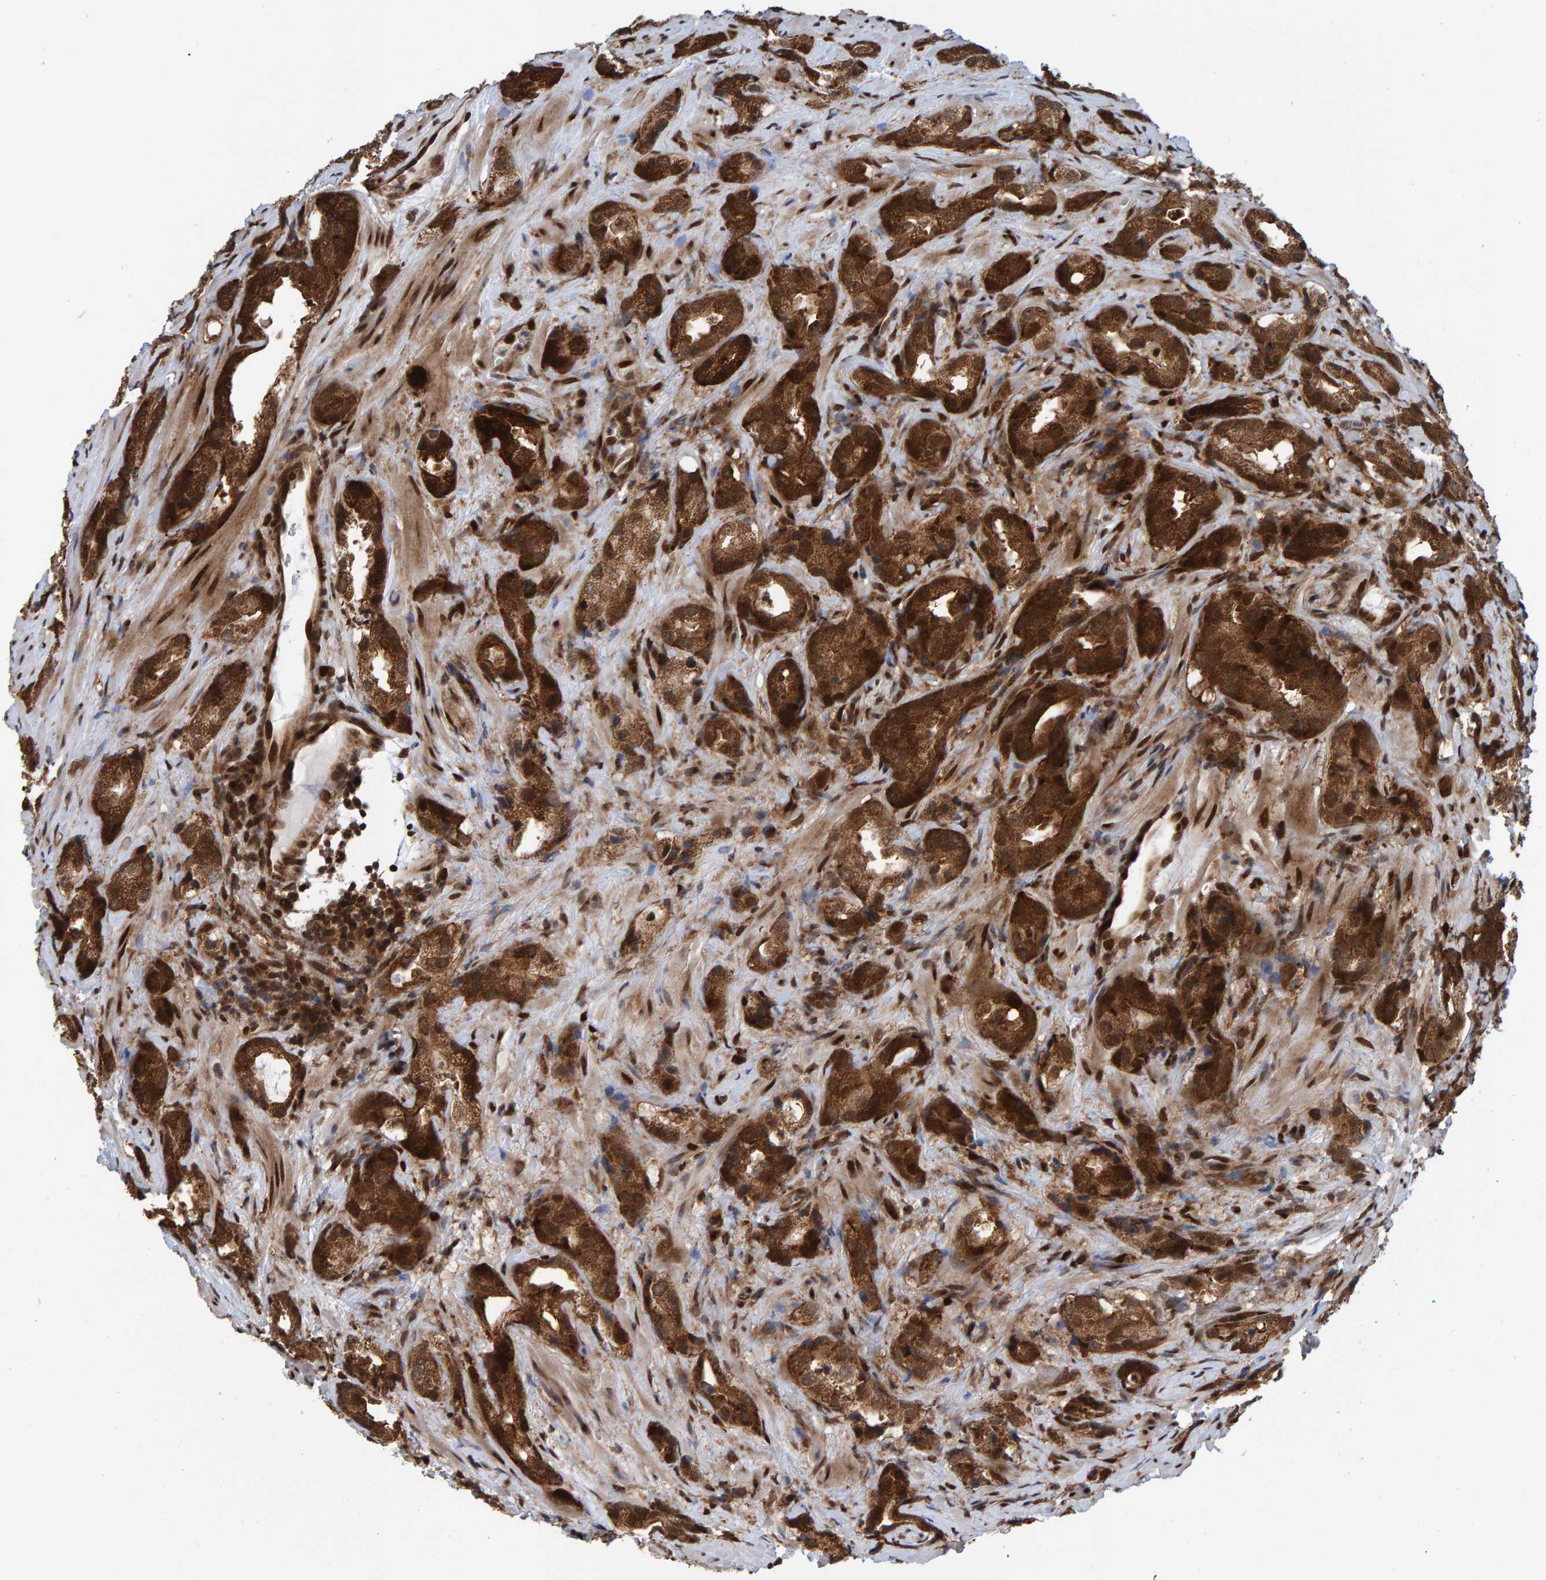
{"staining": {"intensity": "strong", "quantity": ">75%", "location": "cytoplasmic/membranous"}, "tissue": "prostate cancer", "cell_type": "Tumor cells", "image_type": "cancer", "snomed": [{"axis": "morphology", "description": "Adenocarcinoma, High grade"}, {"axis": "topography", "description": "Prostate"}], "caption": "Protein staining demonstrates strong cytoplasmic/membranous expression in approximately >75% of tumor cells in prostate high-grade adenocarcinoma.", "gene": "ZNF366", "patient": {"sex": "male", "age": 63}}